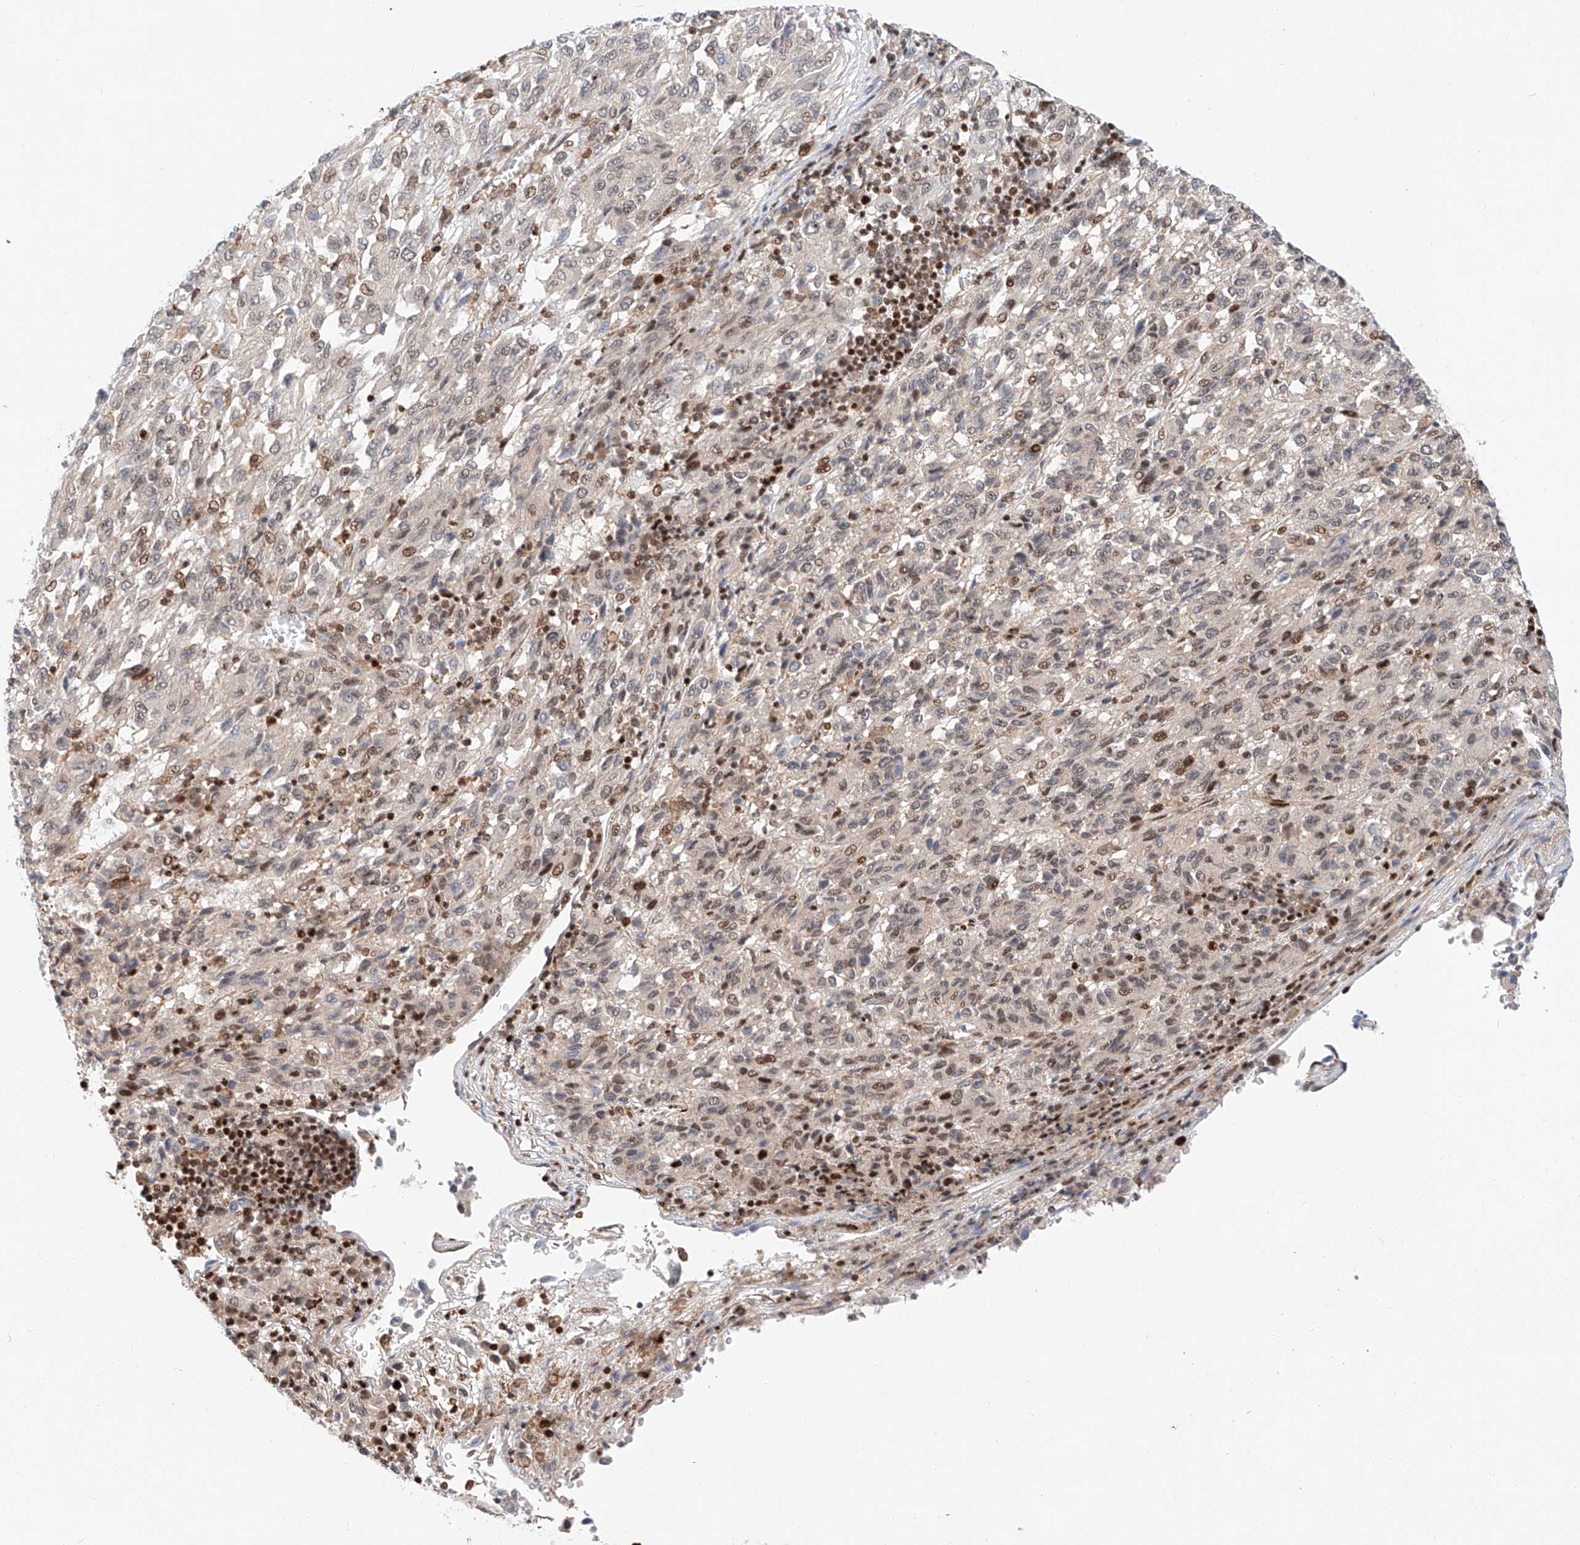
{"staining": {"intensity": "moderate", "quantity": "<25%", "location": "nuclear"}, "tissue": "melanoma", "cell_type": "Tumor cells", "image_type": "cancer", "snomed": [{"axis": "morphology", "description": "Malignant melanoma, Metastatic site"}, {"axis": "topography", "description": "Lung"}], "caption": "Immunohistochemical staining of malignant melanoma (metastatic site) displays low levels of moderate nuclear protein expression in approximately <25% of tumor cells.", "gene": "HDAC9", "patient": {"sex": "male", "age": 64}}